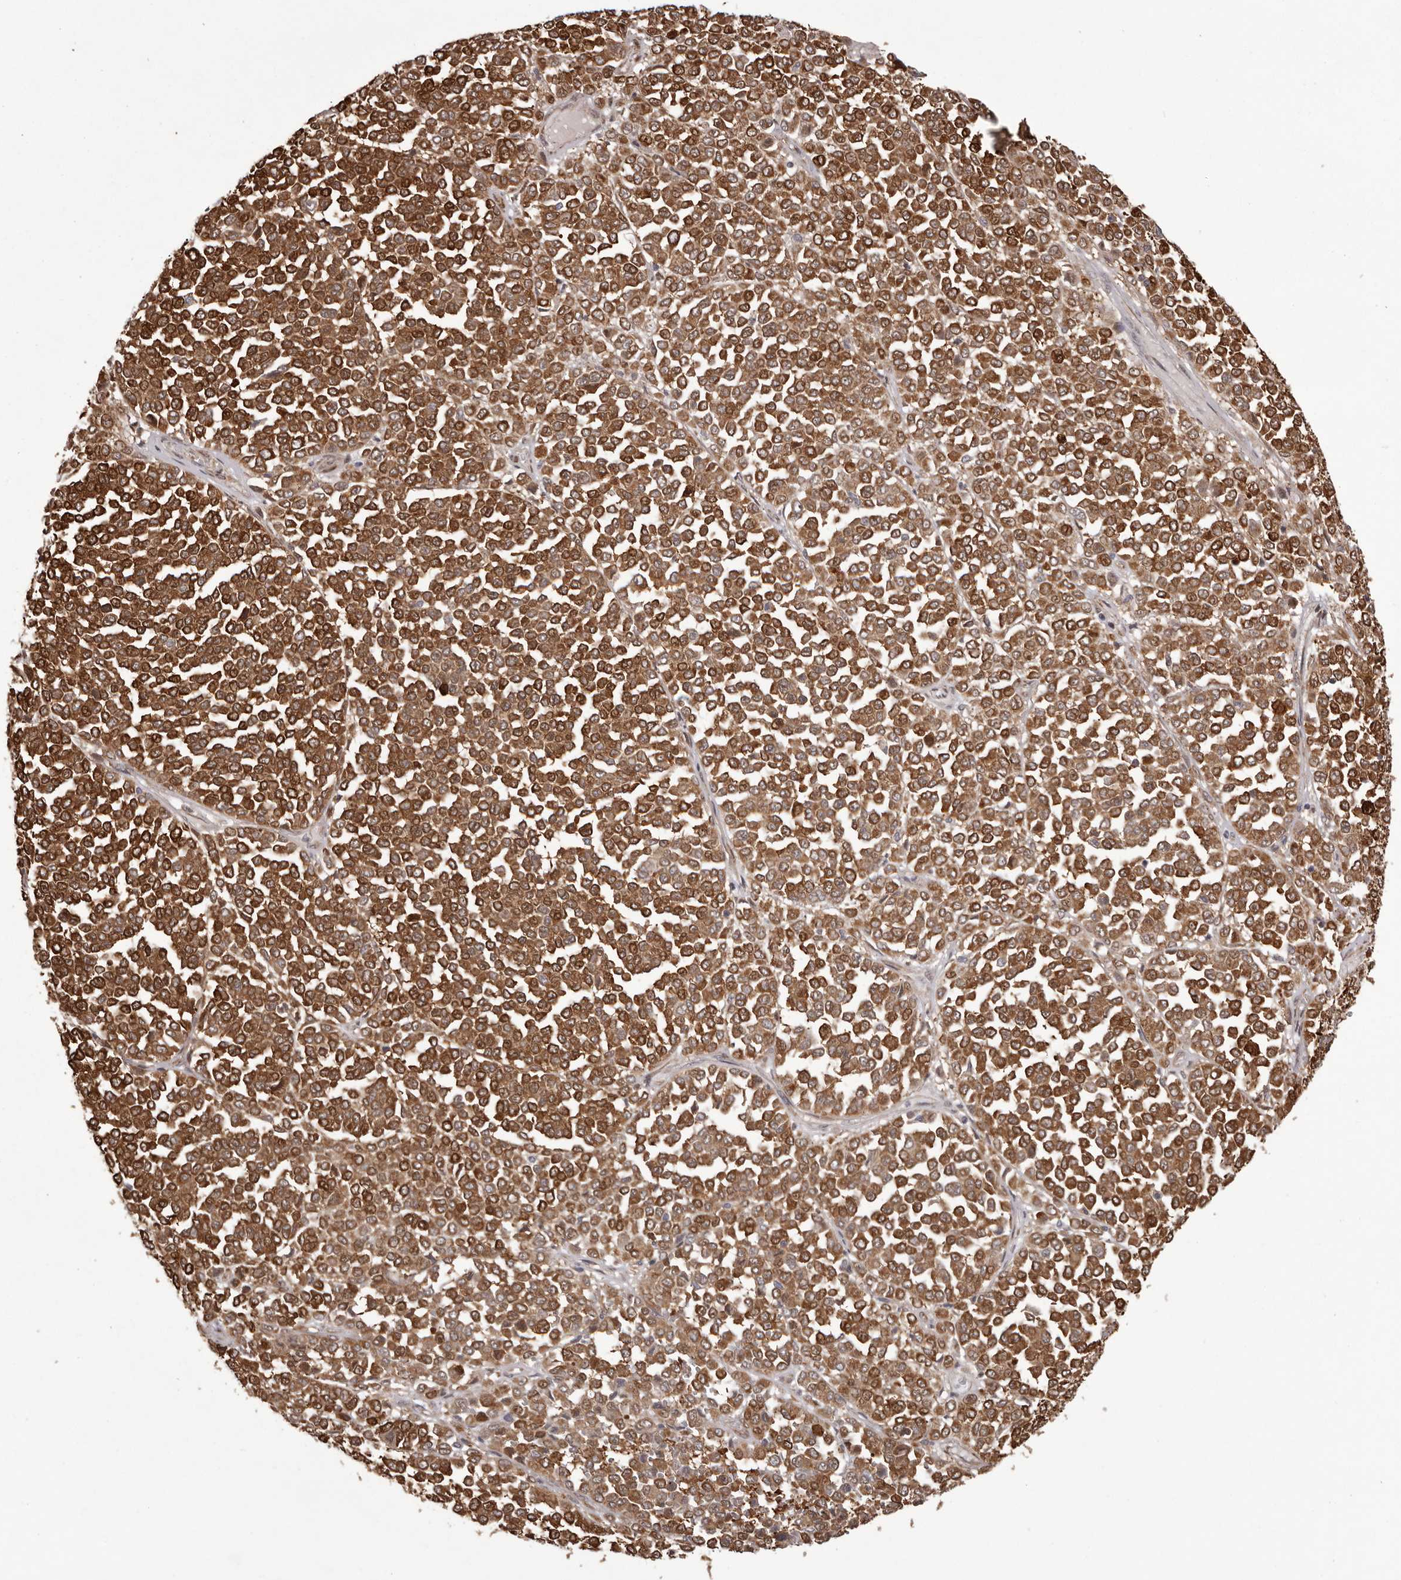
{"staining": {"intensity": "strong", "quantity": ">75%", "location": "cytoplasmic/membranous"}, "tissue": "melanoma", "cell_type": "Tumor cells", "image_type": "cancer", "snomed": [{"axis": "morphology", "description": "Malignant melanoma, Metastatic site"}, {"axis": "topography", "description": "Pancreas"}], "caption": "This is an image of immunohistochemistry staining of melanoma, which shows strong expression in the cytoplasmic/membranous of tumor cells.", "gene": "GFOD1", "patient": {"sex": "female", "age": 30}}